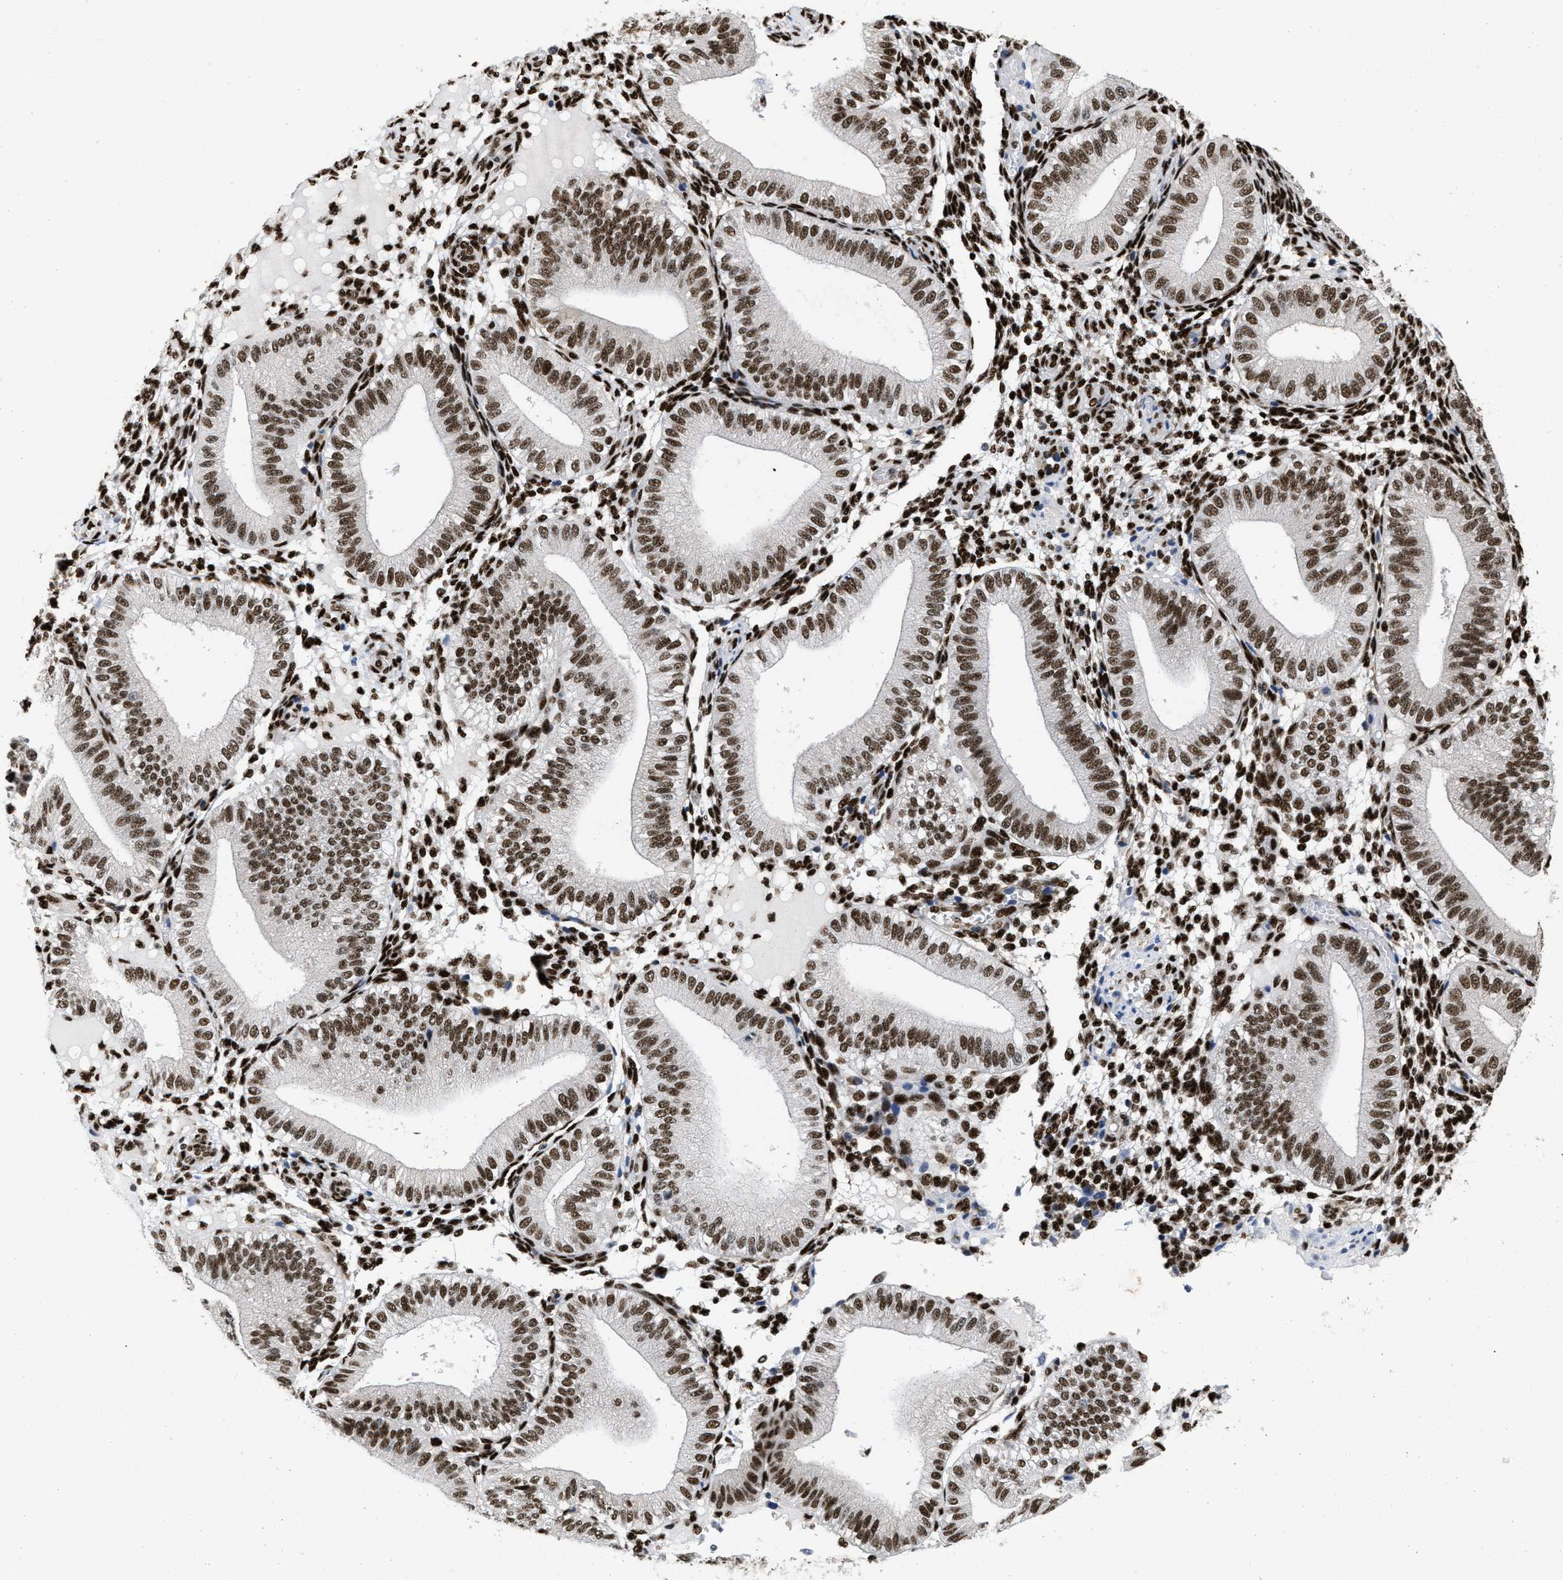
{"staining": {"intensity": "strong", "quantity": ">75%", "location": "nuclear"}, "tissue": "endometrium", "cell_type": "Cells in endometrial stroma", "image_type": "normal", "snomed": [{"axis": "morphology", "description": "Normal tissue, NOS"}, {"axis": "topography", "description": "Endometrium"}], "caption": "Immunohistochemical staining of unremarkable endometrium shows high levels of strong nuclear expression in about >75% of cells in endometrial stroma.", "gene": "CREB1", "patient": {"sex": "female", "age": 39}}